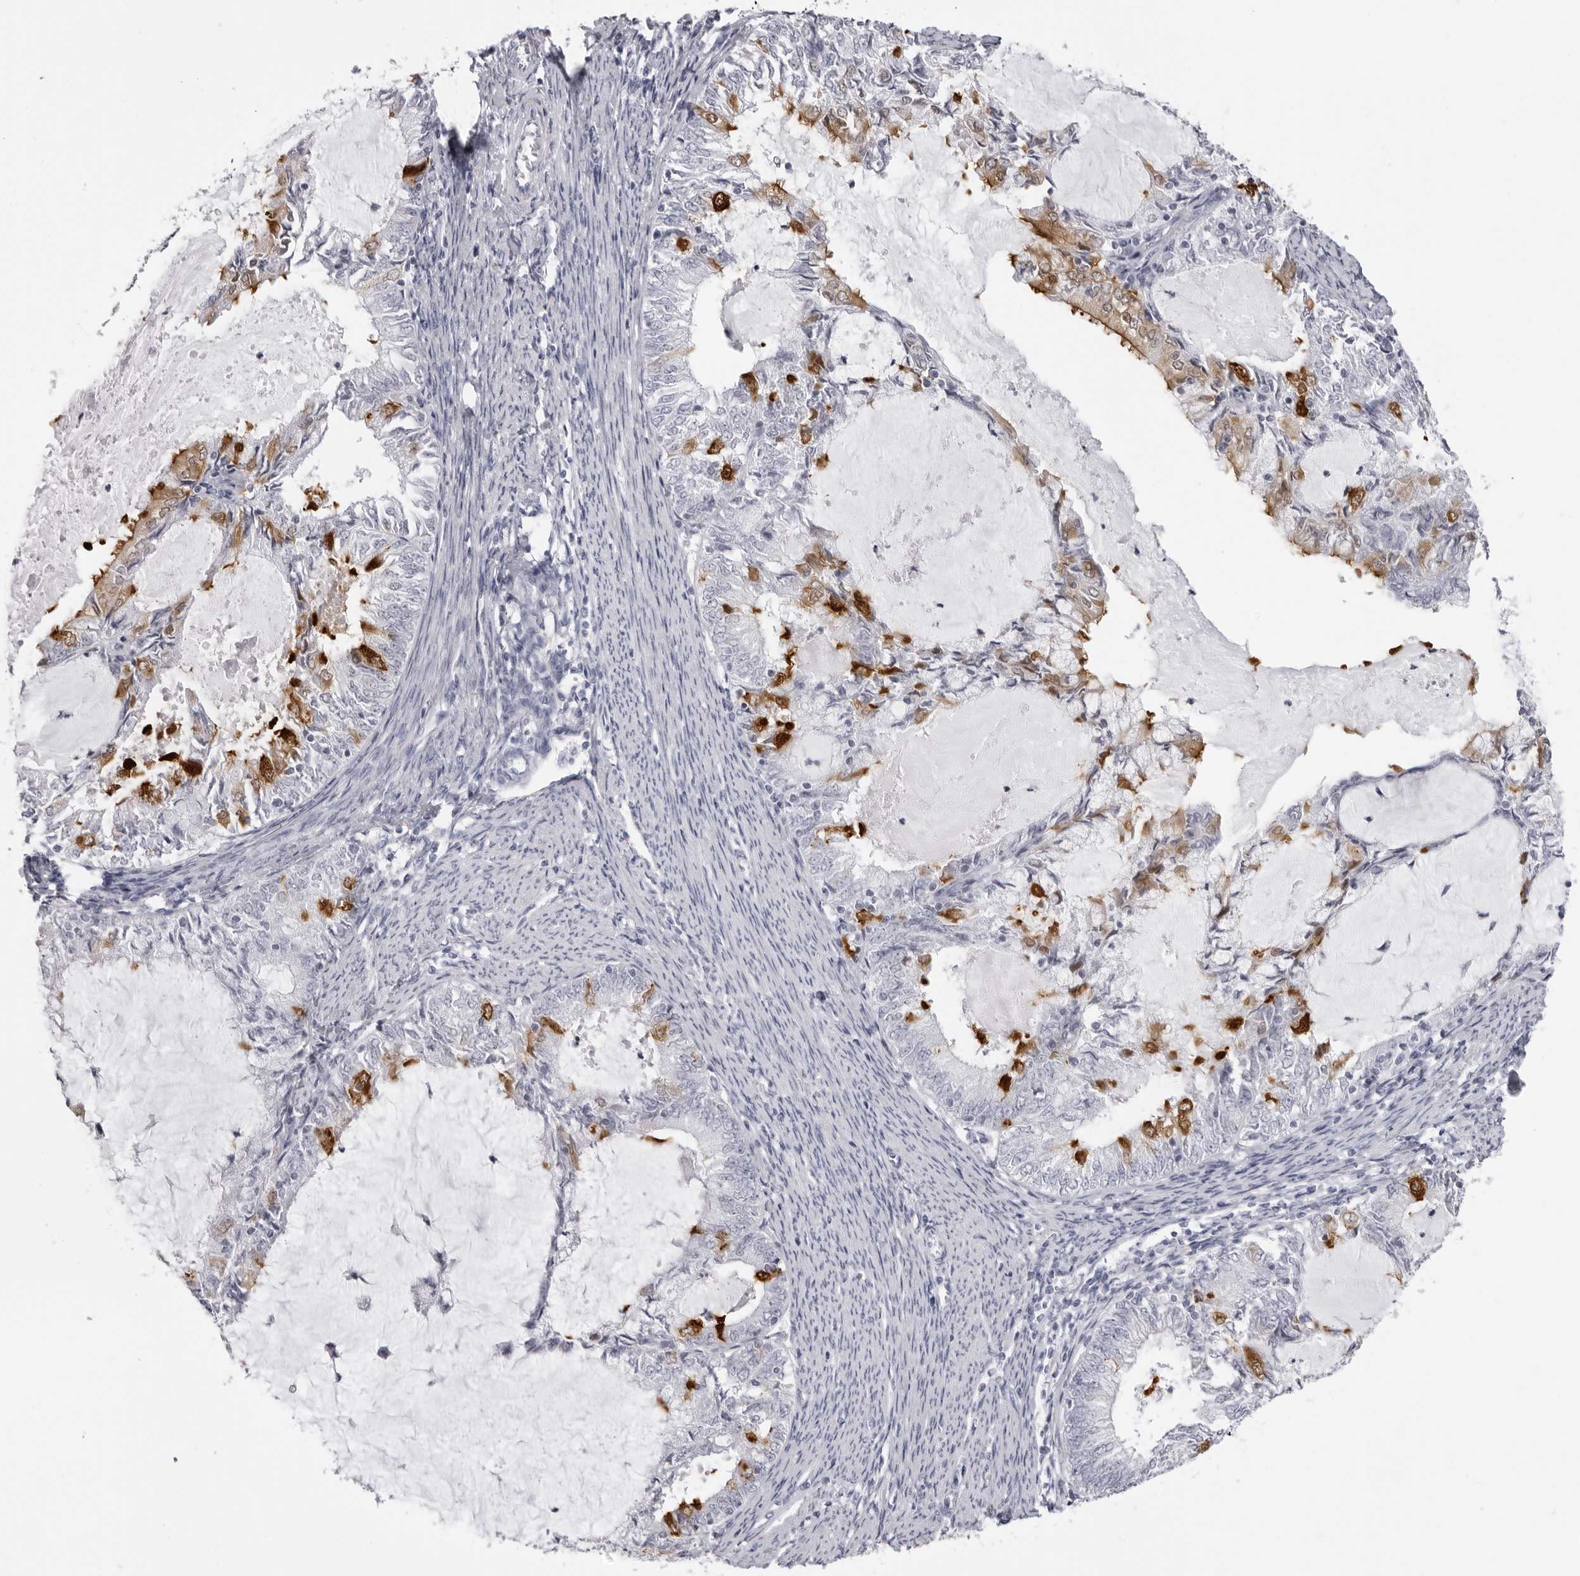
{"staining": {"intensity": "strong", "quantity": "<25%", "location": "cytoplasmic/membranous"}, "tissue": "endometrial cancer", "cell_type": "Tumor cells", "image_type": "cancer", "snomed": [{"axis": "morphology", "description": "Adenocarcinoma, NOS"}, {"axis": "topography", "description": "Endometrium"}], "caption": "High-power microscopy captured an IHC photomicrograph of endometrial adenocarcinoma, revealing strong cytoplasmic/membranous positivity in approximately <25% of tumor cells.", "gene": "DNALI1", "patient": {"sex": "female", "age": 57}}